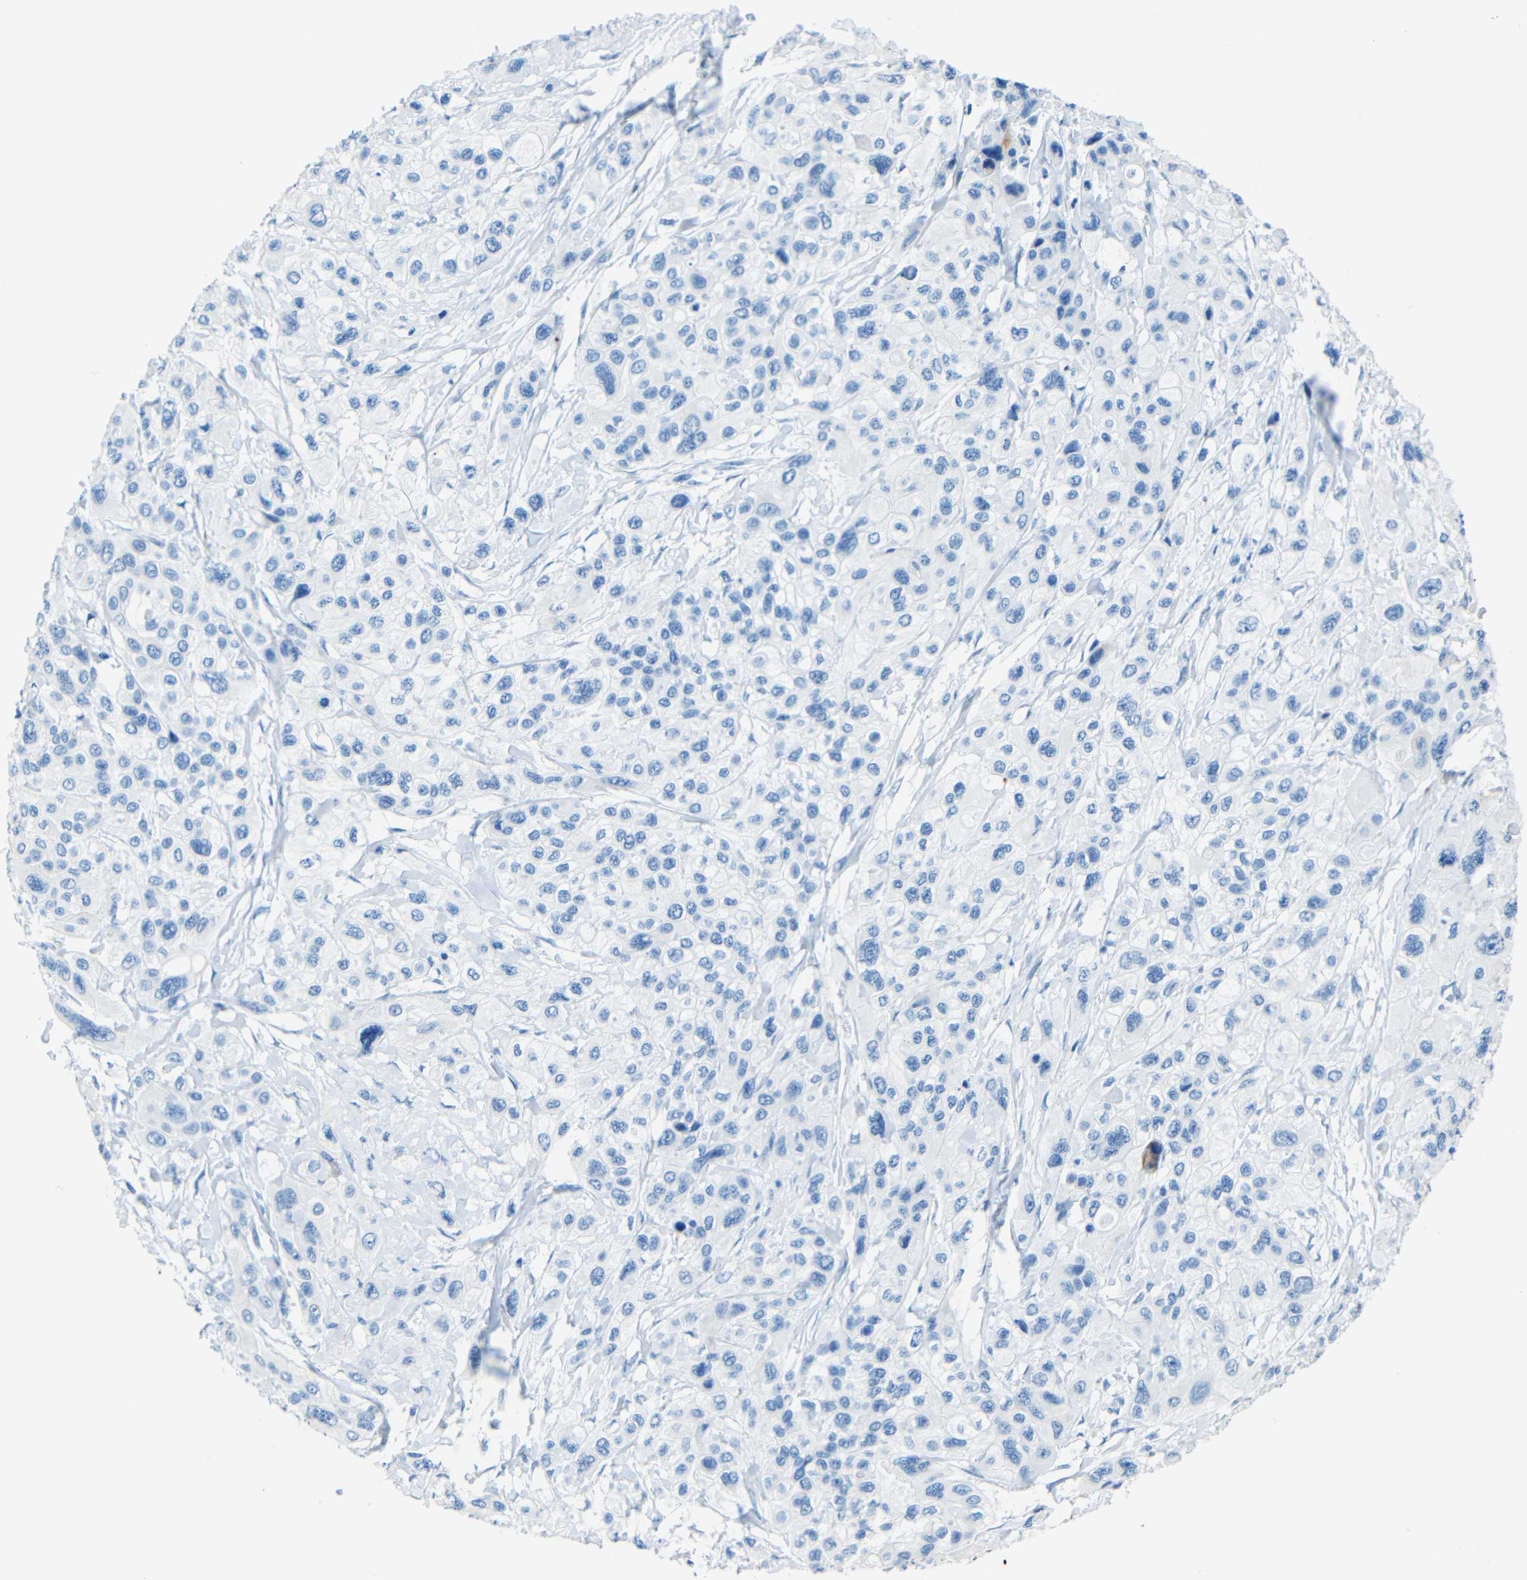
{"staining": {"intensity": "weak", "quantity": "<25%", "location": "cytoplasmic/membranous"}, "tissue": "pancreatic cancer", "cell_type": "Tumor cells", "image_type": "cancer", "snomed": [{"axis": "morphology", "description": "Adenocarcinoma, NOS"}, {"axis": "topography", "description": "Pancreas"}], "caption": "There is no significant positivity in tumor cells of adenocarcinoma (pancreatic).", "gene": "TUBB4B", "patient": {"sex": "male", "age": 73}}